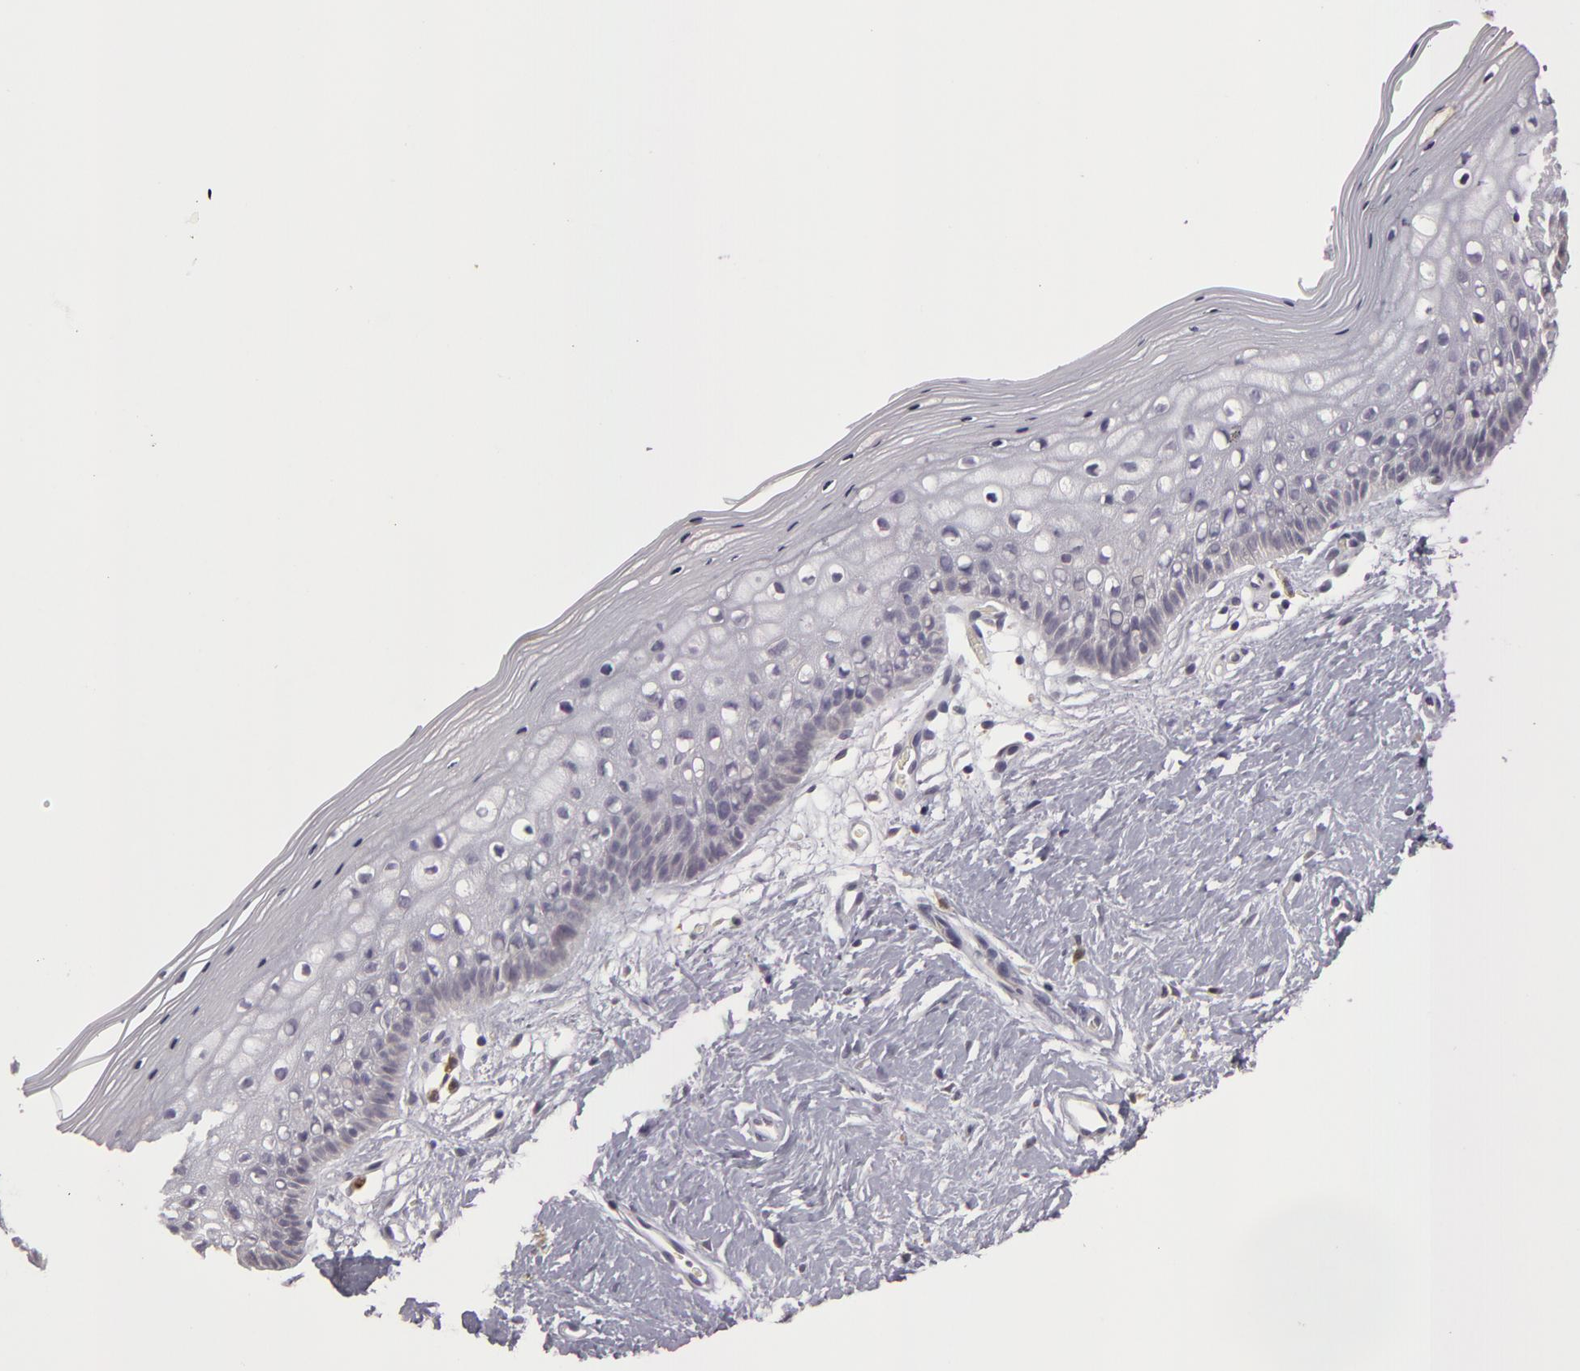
{"staining": {"intensity": "negative", "quantity": "none", "location": "none"}, "tissue": "vagina", "cell_type": "Squamous epithelial cells", "image_type": "normal", "snomed": [{"axis": "morphology", "description": "Normal tissue, NOS"}, {"axis": "topography", "description": "Vagina"}], "caption": "DAB (3,3'-diaminobenzidine) immunohistochemical staining of benign human vagina shows no significant positivity in squamous epithelial cells.", "gene": "GNPDA1", "patient": {"sex": "female", "age": 46}}